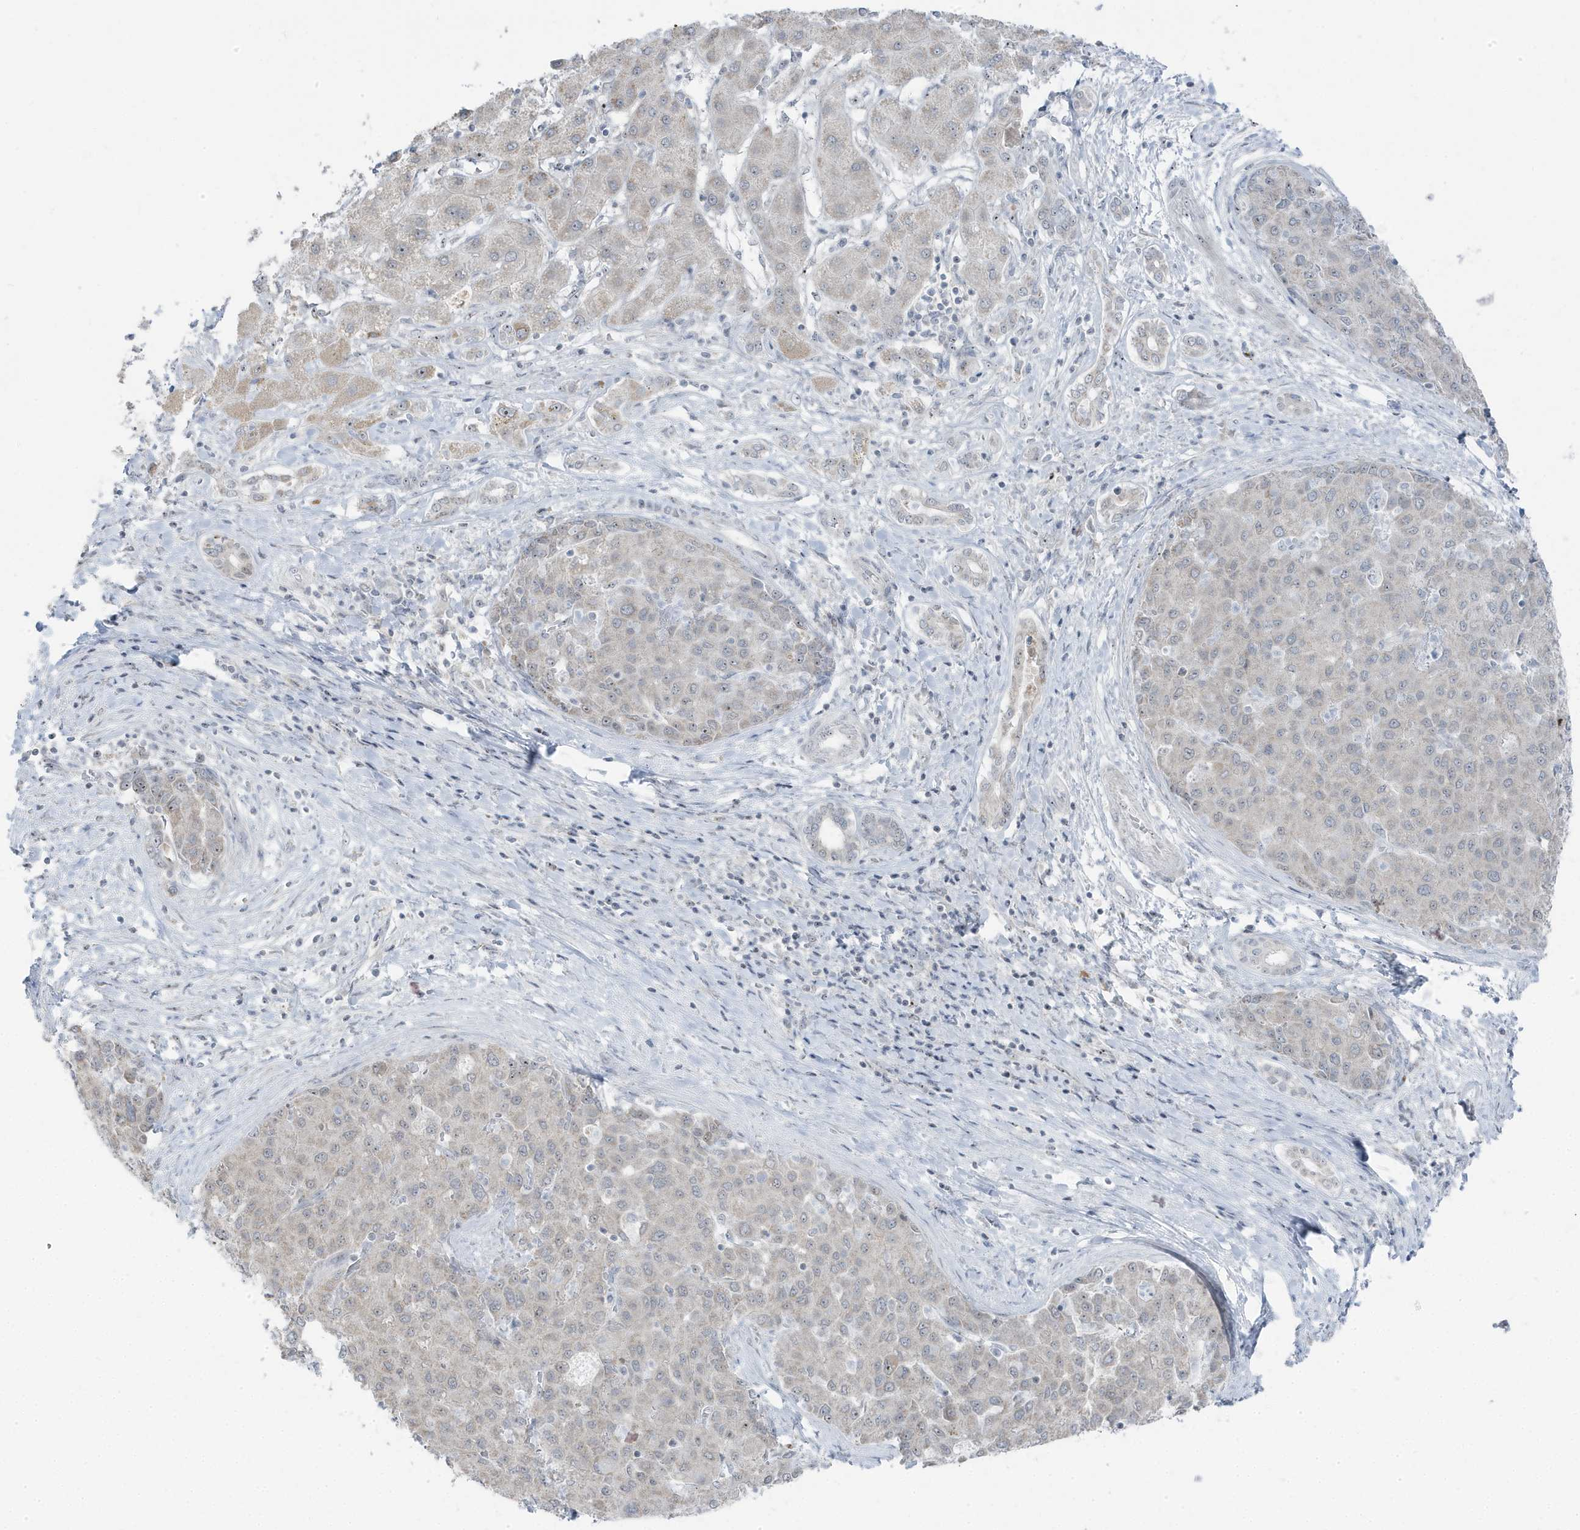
{"staining": {"intensity": "negative", "quantity": "none", "location": "none"}, "tissue": "liver cancer", "cell_type": "Tumor cells", "image_type": "cancer", "snomed": [{"axis": "morphology", "description": "Carcinoma, Hepatocellular, NOS"}, {"axis": "topography", "description": "Liver"}], "caption": "A photomicrograph of liver cancer stained for a protein shows no brown staining in tumor cells. Brightfield microscopy of immunohistochemistry (IHC) stained with DAB (3,3'-diaminobenzidine) (brown) and hematoxylin (blue), captured at high magnification.", "gene": "TSEN15", "patient": {"sex": "male", "age": 65}}